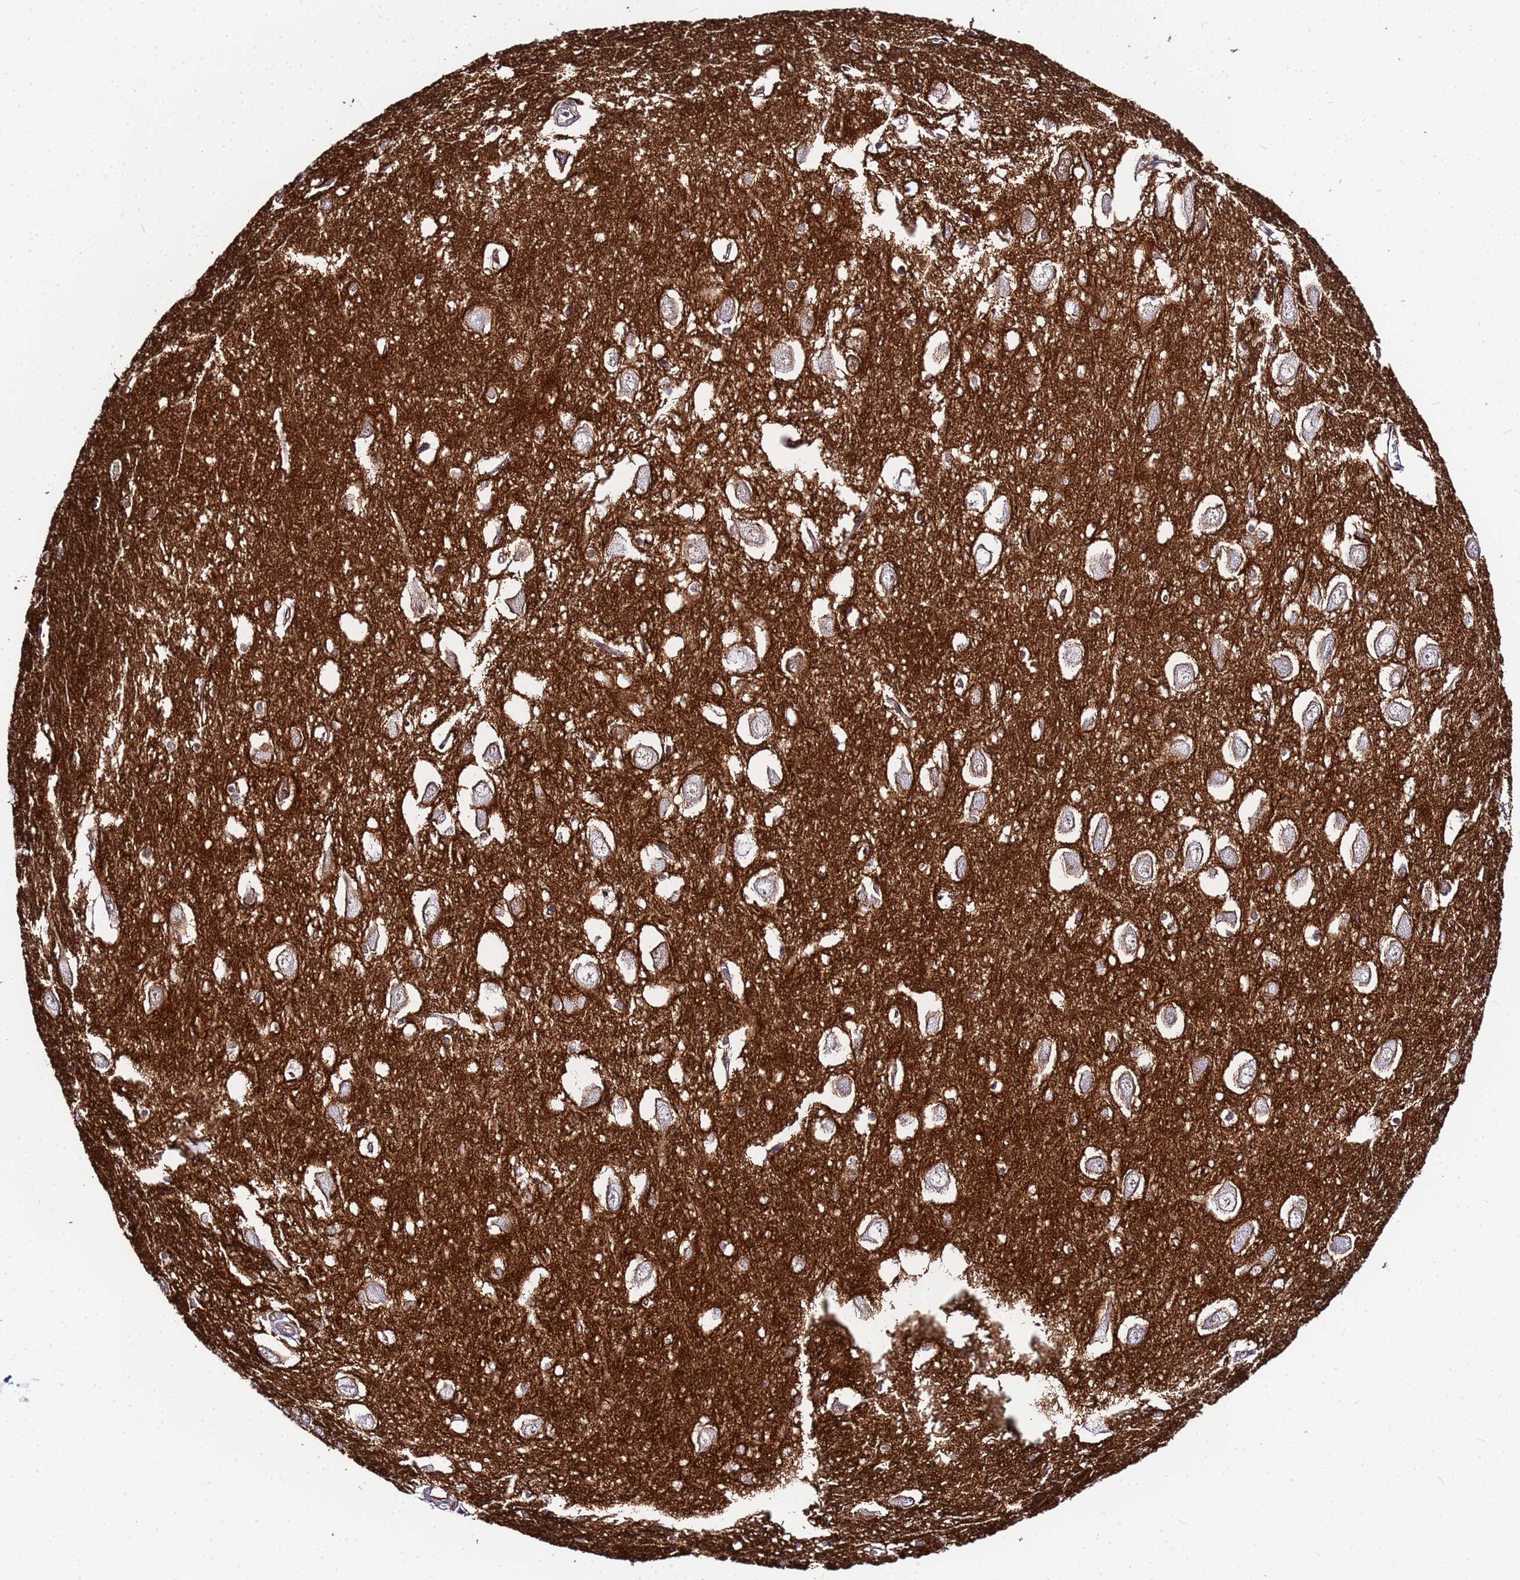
{"staining": {"intensity": "negative", "quantity": "none", "location": "none"}, "tissue": "hippocampus", "cell_type": "Glial cells", "image_type": "normal", "snomed": [{"axis": "morphology", "description": "Normal tissue, NOS"}, {"axis": "topography", "description": "Hippocampus"}], "caption": "The image demonstrates no significant positivity in glial cells of hippocampus. (IHC, brightfield microscopy, high magnification).", "gene": "SLC25A37", "patient": {"sex": "female", "age": 64}}